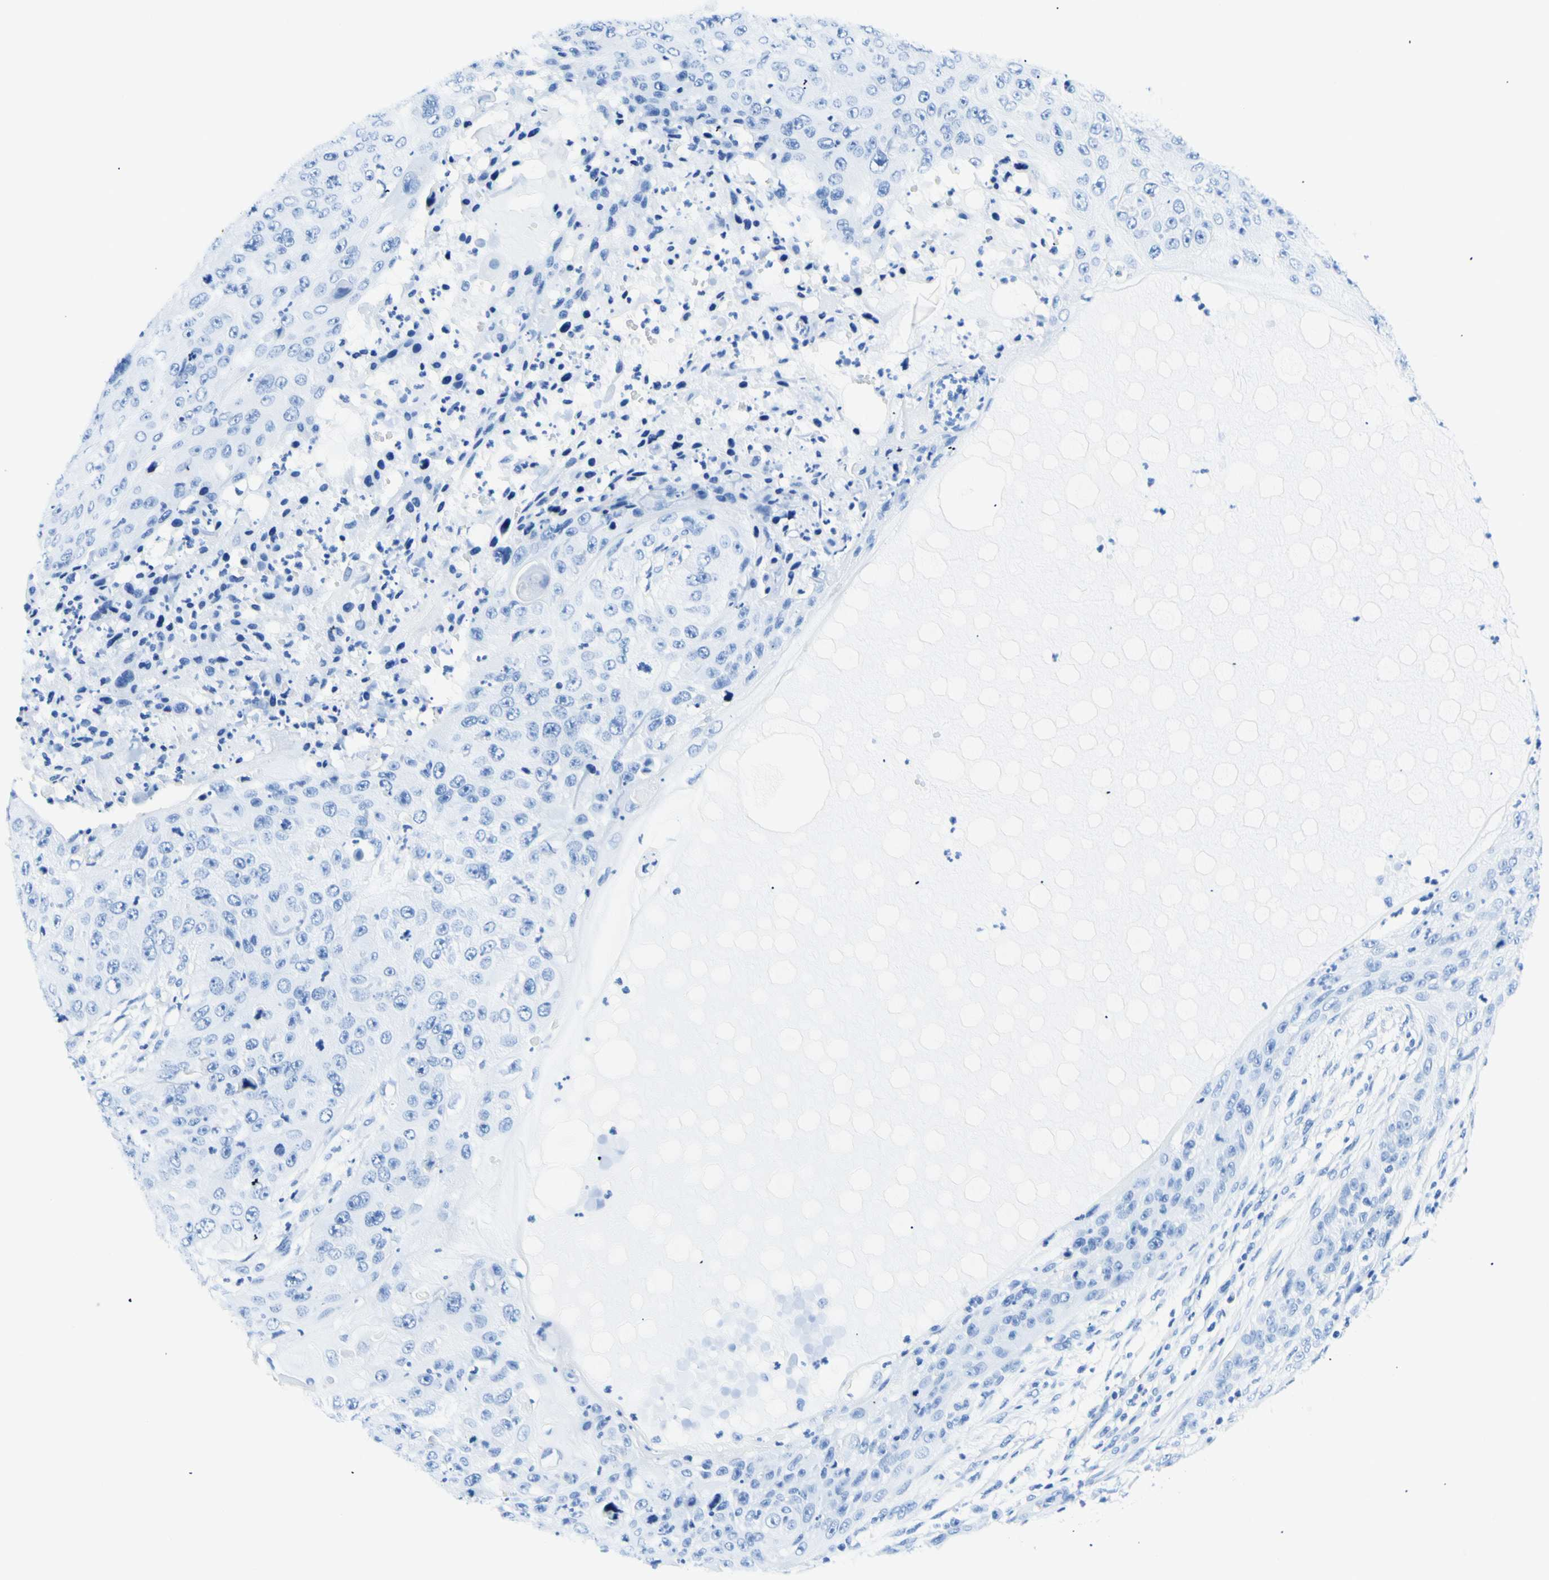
{"staining": {"intensity": "negative", "quantity": "none", "location": "none"}, "tissue": "skin cancer", "cell_type": "Tumor cells", "image_type": "cancer", "snomed": [{"axis": "morphology", "description": "Squamous cell carcinoma, NOS"}, {"axis": "topography", "description": "Skin"}], "caption": "DAB (3,3'-diaminobenzidine) immunohistochemical staining of skin cancer (squamous cell carcinoma) shows no significant staining in tumor cells. (Stains: DAB (3,3'-diaminobenzidine) immunohistochemistry (IHC) with hematoxylin counter stain, Microscopy: brightfield microscopy at high magnification).", "gene": "MYH2", "patient": {"sex": "female", "age": 80}}